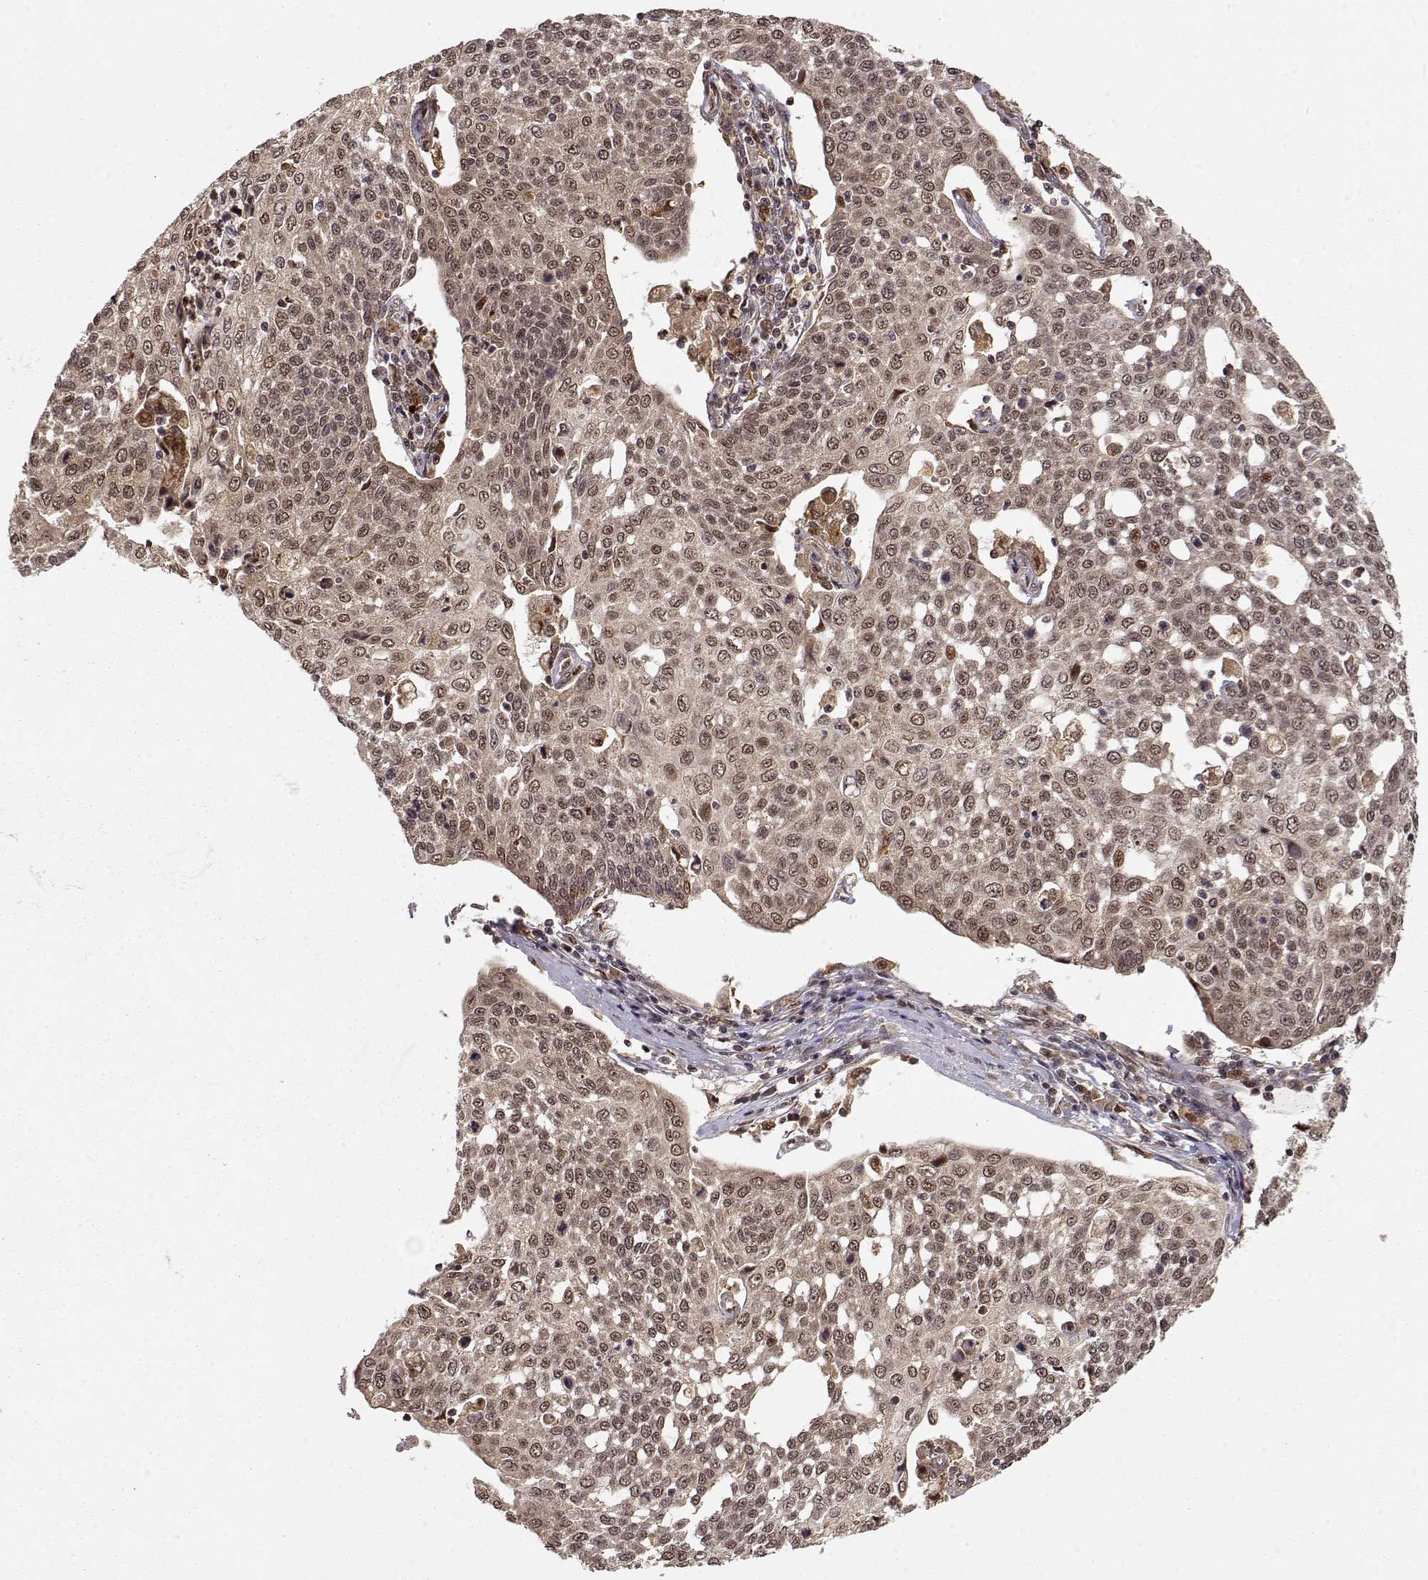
{"staining": {"intensity": "moderate", "quantity": "25%-75%", "location": "cytoplasmic/membranous,nuclear"}, "tissue": "cervical cancer", "cell_type": "Tumor cells", "image_type": "cancer", "snomed": [{"axis": "morphology", "description": "Squamous cell carcinoma, NOS"}, {"axis": "topography", "description": "Cervix"}], "caption": "Moderate cytoplasmic/membranous and nuclear positivity for a protein is identified in about 25%-75% of tumor cells of cervical cancer using immunohistochemistry (IHC).", "gene": "MAEA", "patient": {"sex": "female", "age": 34}}